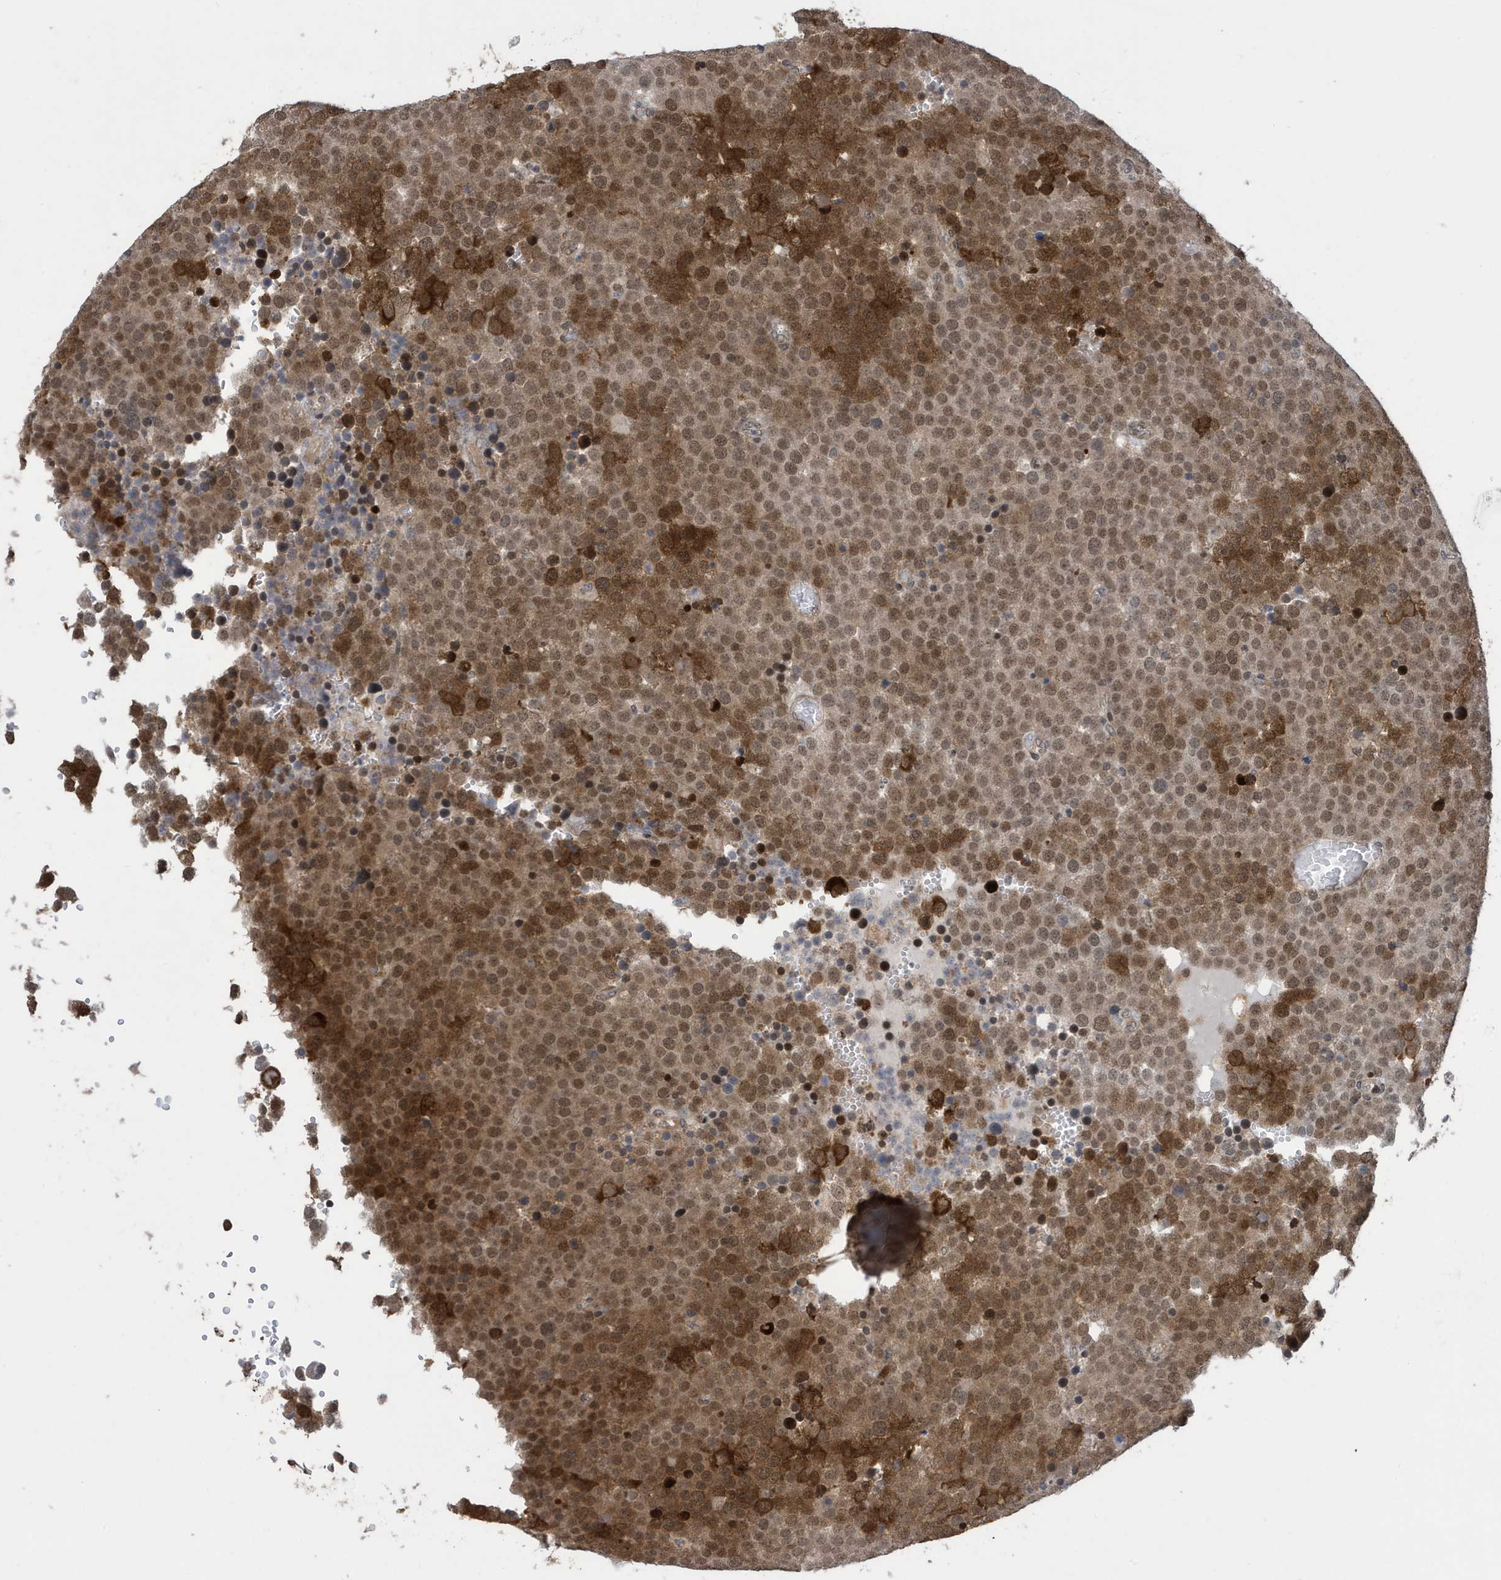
{"staining": {"intensity": "moderate", "quantity": ">75%", "location": "cytoplasmic/membranous,nuclear"}, "tissue": "testis cancer", "cell_type": "Tumor cells", "image_type": "cancer", "snomed": [{"axis": "morphology", "description": "Seminoma, NOS"}, {"axis": "topography", "description": "Testis"}], "caption": "DAB (3,3'-diaminobenzidine) immunohistochemical staining of human testis cancer shows moderate cytoplasmic/membranous and nuclear protein staining in about >75% of tumor cells. (Brightfield microscopy of DAB IHC at high magnification).", "gene": "UBQLN1", "patient": {"sex": "male", "age": 71}}